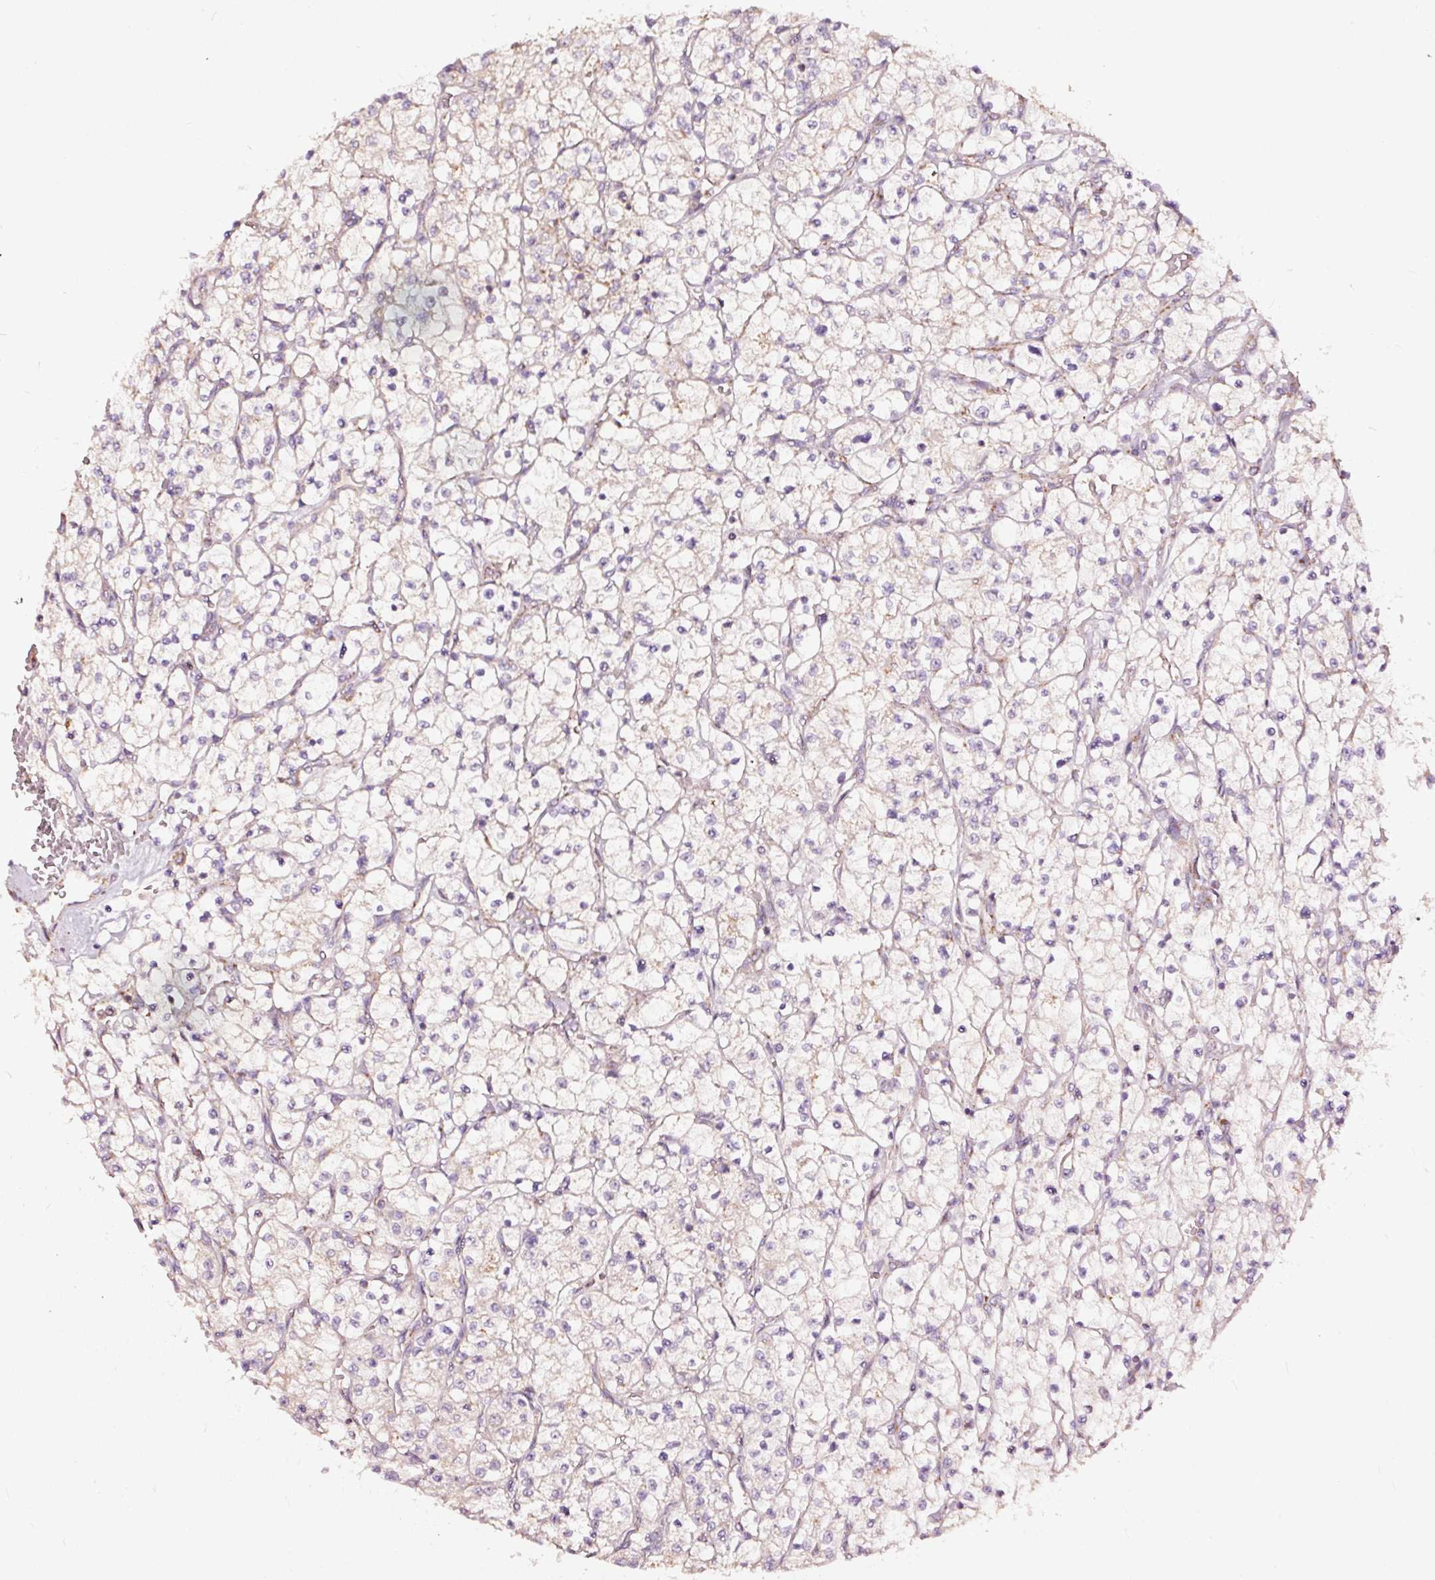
{"staining": {"intensity": "weak", "quantity": "<25%", "location": "cytoplasmic/membranous"}, "tissue": "renal cancer", "cell_type": "Tumor cells", "image_type": "cancer", "snomed": [{"axis": "morphology", "description": "Adenocarcinoma, NOS"}, {"axis": "topography", "description": "Kidney"}], "caption": "High power microscopy histopathology image of an IHC micrograph of renal adenocarcinoma, revealing no significant positivity in tumor cells.", "gene": "TPM1", "patient": {"sex": "female", "age": 64}}